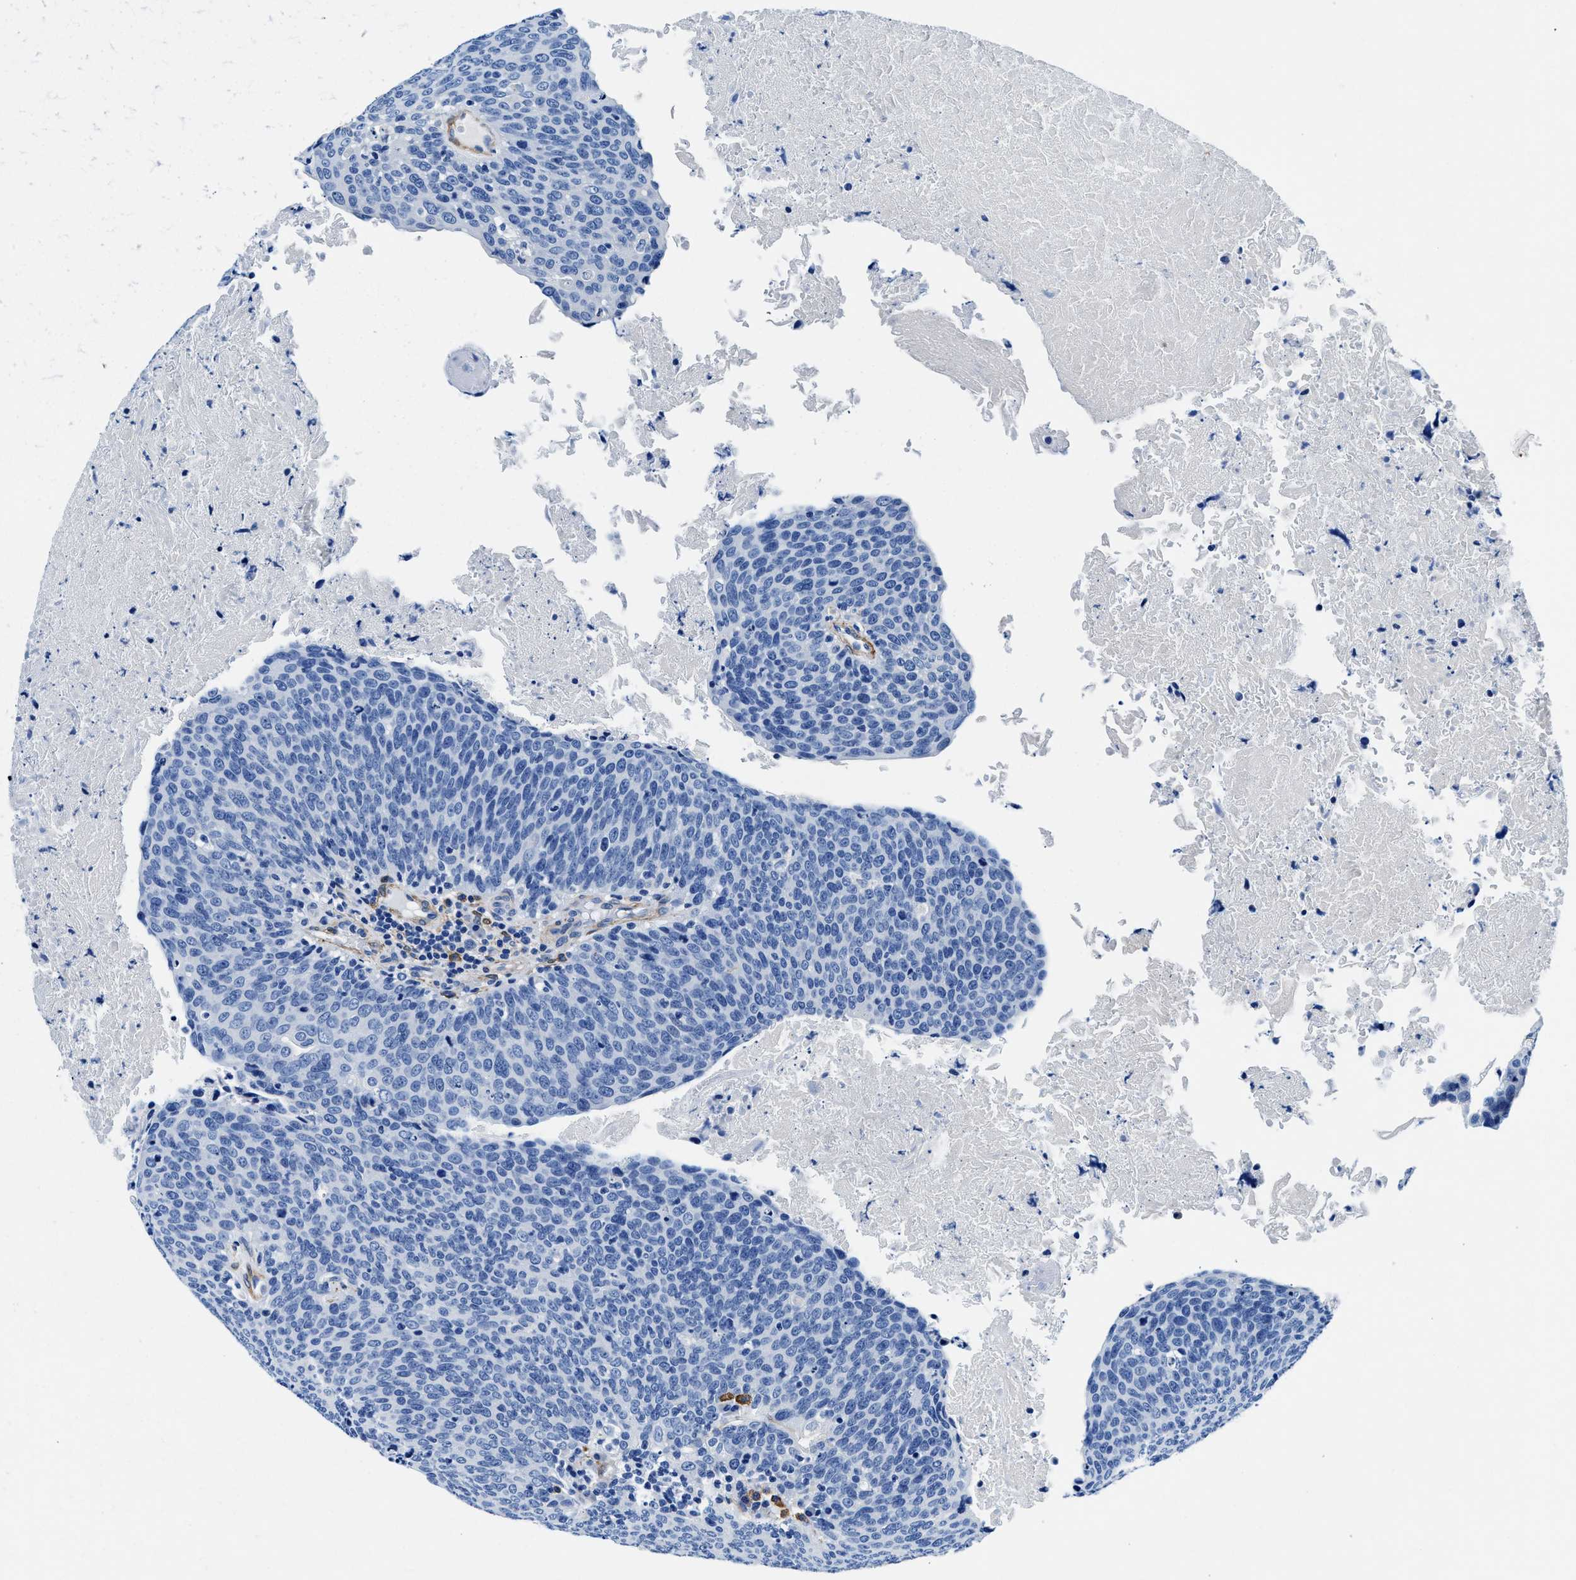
{"staining": {"intensity": "negative", "quantity": "none", "location": "none"}, "tissue": "head and neck cancer", "cell_type": "Tumor cells", "image_type": "cancer", "snomed": [{"axis": "morphology", "description": "Squamous cell carcinoma, NOS"}, {"axis": "morphology", "description": "Squamous cell carcinoma, metastatic, NOS"}, {"axis": "topography", "description": "Lymph node"}, {"axis": "topography", "description": "Head-Neck"}], "caption": "Tumor cells show no significant positivity in head and neck cancer.", "gene": "TEX261", "patient": {"sex": "male", "age": 62}}